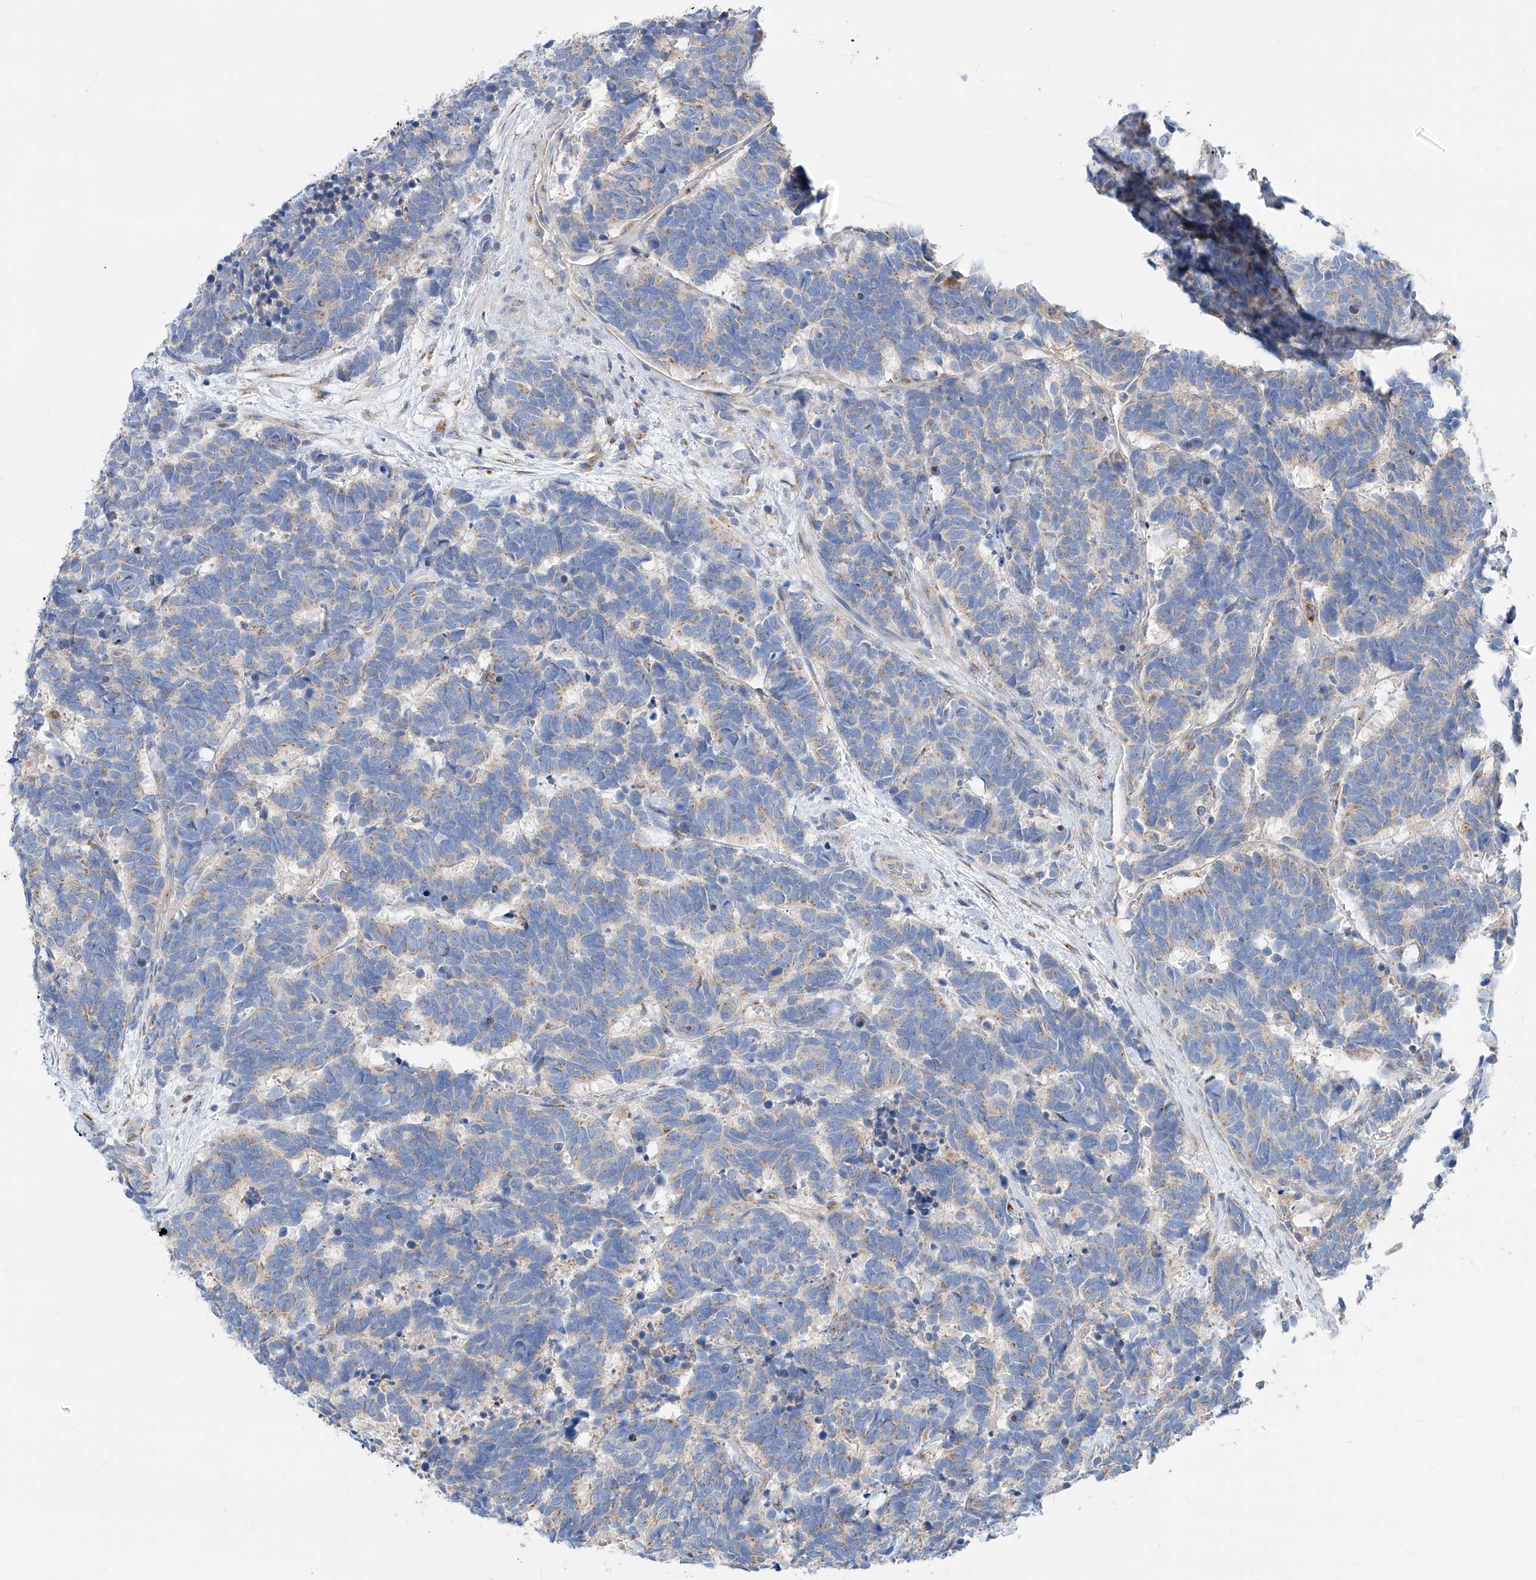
{"staining": {"intensity": "weak", "quantity": "<25%", "location": "cytoplasmic/membranous"}, "tissue": "carcinoid", "cell_type": "Tumor cells", "image_type": "cancer", "snomed": [{"axis": "morphology", "description": "Carcinoma, NOS"}, {"axis": "morphology", "description": "Carcinoid, malignant, NOS"}, {"axis": "topography", "description": "Urinary bladder"}], "caption": "IHC photomicrograph of human carcinoid stained for a protein (brown), which exhibits no staining in tumor cells.", "gene": "SLC22A7", "patient": {"sex": "male", "age": 57}}